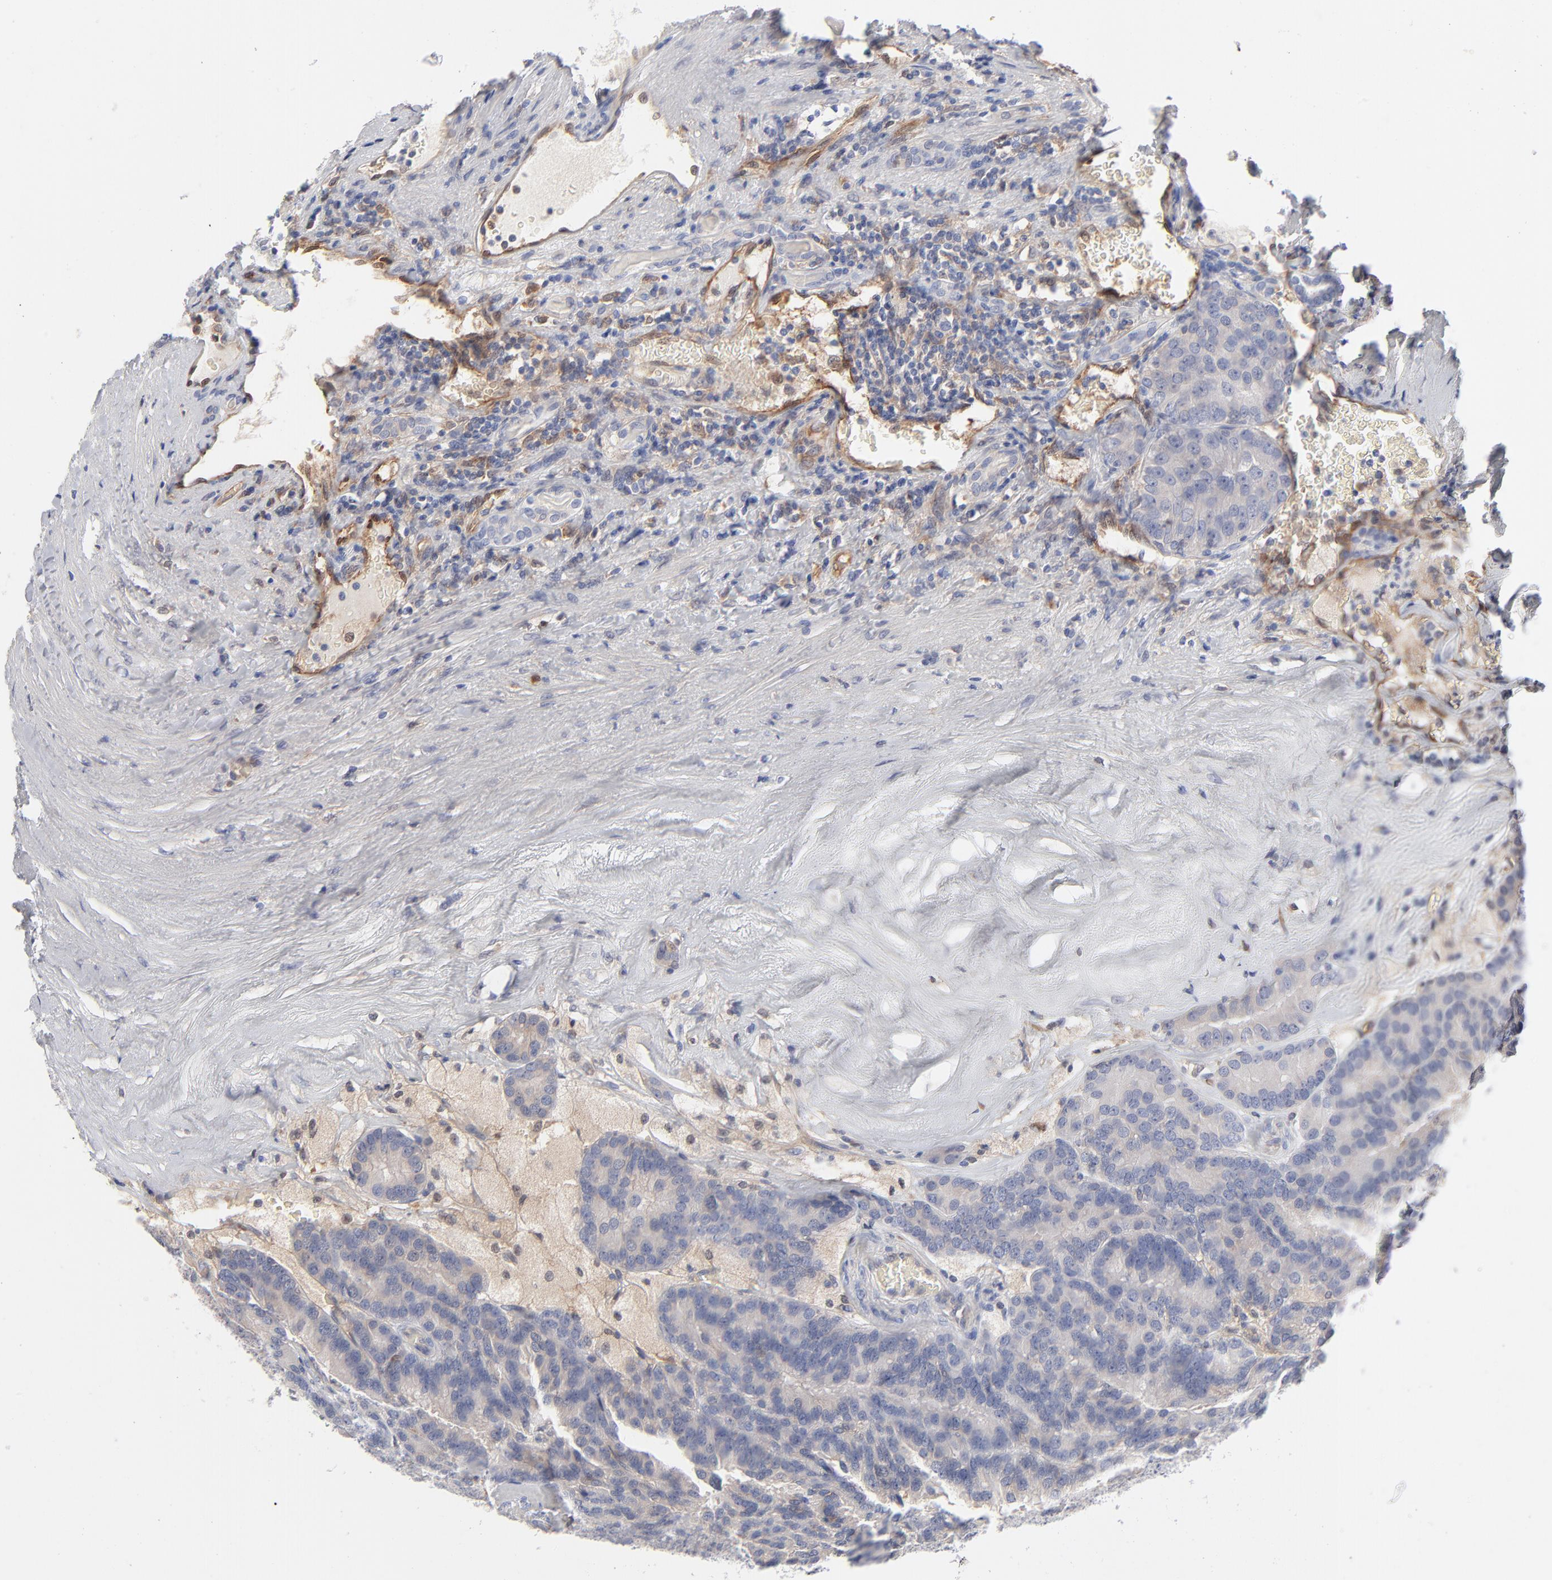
{"staining": {"intensity": "negative", "quantity": "none", "location": "none"}, "tissue": "renal cancer", "cell_type": "Tumor cells", "image_type": "cancer", "snomed": [{"axis": "morphology", "description": "Adenocarcinoma, NOS"}, {"axis": "topography", "description": "Kidney"}], "caption": "Tumor cells are negative for protein expression in human renal cancer (adenocarcinoma).", "gene": "ARRB1", "patient": {"sex": "male", "age": 46}}